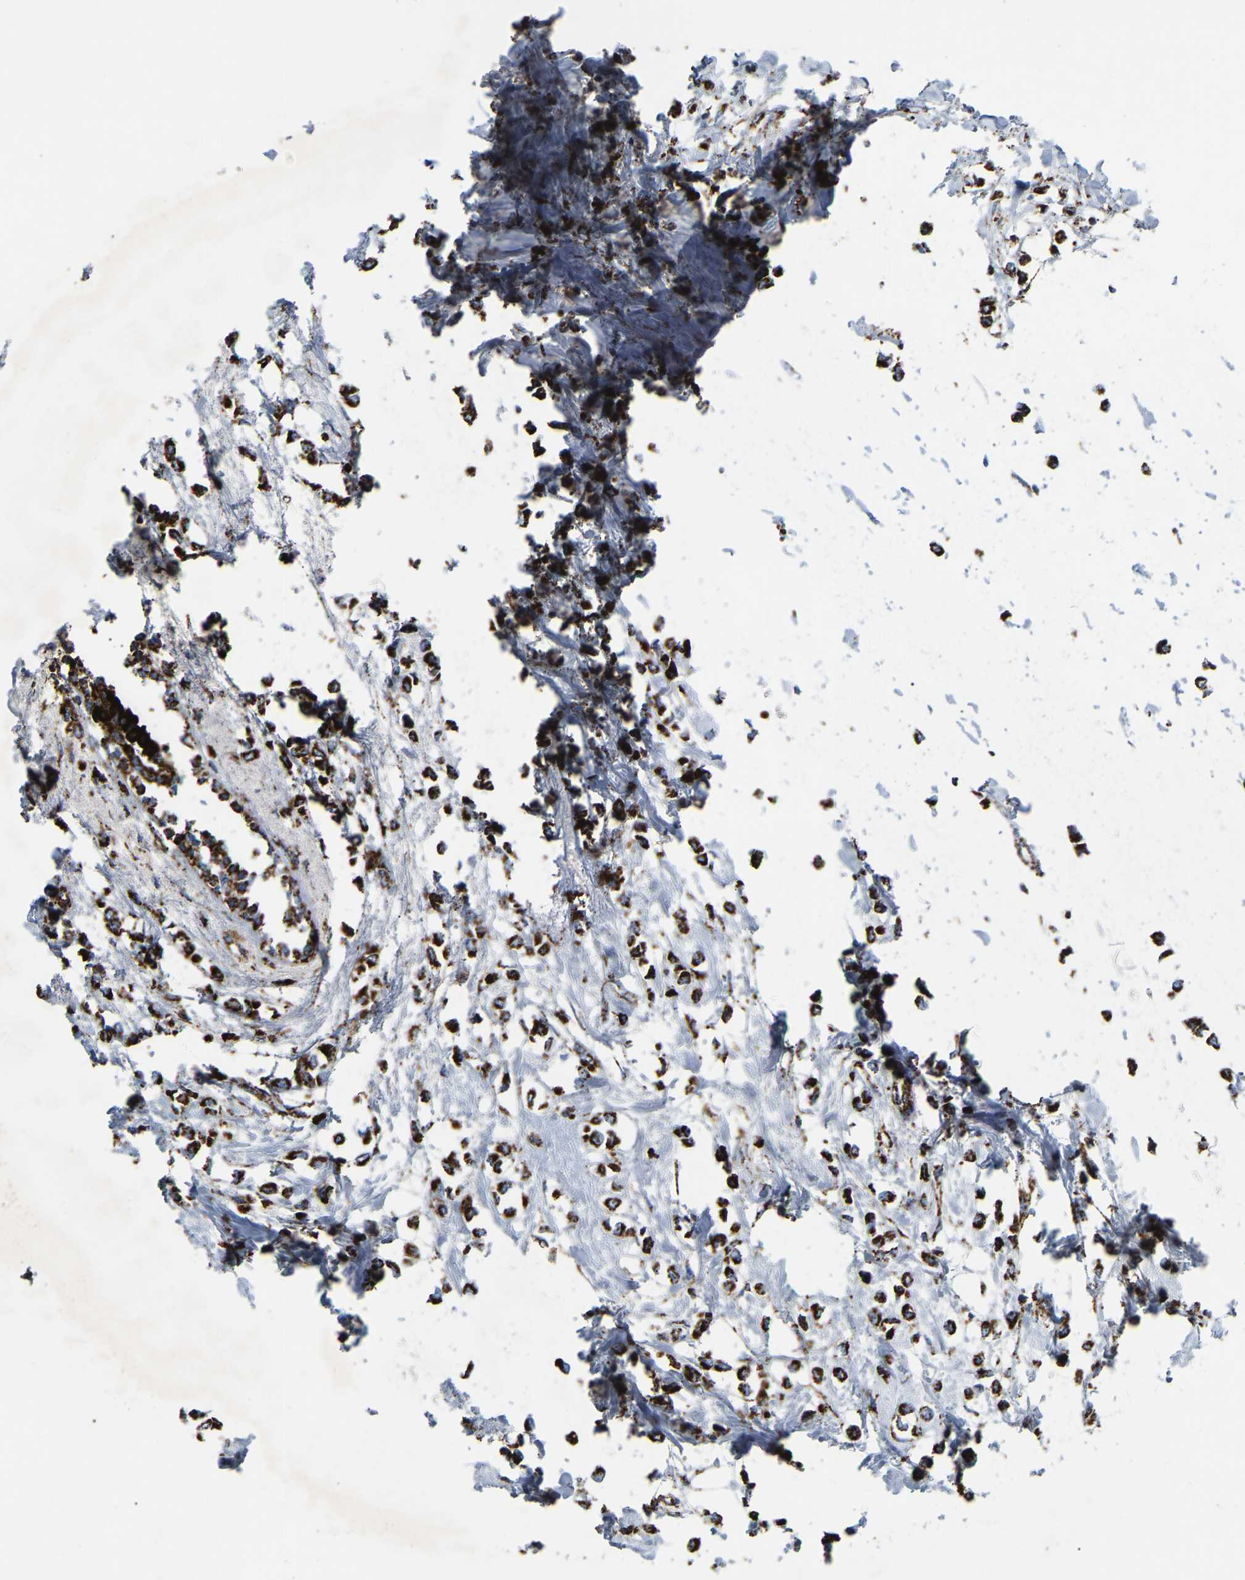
{"staining": {"intensity": "strong", "quantity": ">75%", "location": "cytoplasmic/membranous"}, "tissue": "breast cancer", "cell_type": "Tumor cells", "image_type": "cancer", "snomed": [{"axis": "morphology", "description": "Lobular carcinoma"}, {"axis": "topography", "description": "Breast"}], "caption": "Immunohistochemical staining of human breast cancer exhibits high levels of strong cytoplasmic/membranous protein positivity in approximately >75% of tumor cells.", "gene": "HIBADH", "patient": {"sex": "female", "age": 51}}